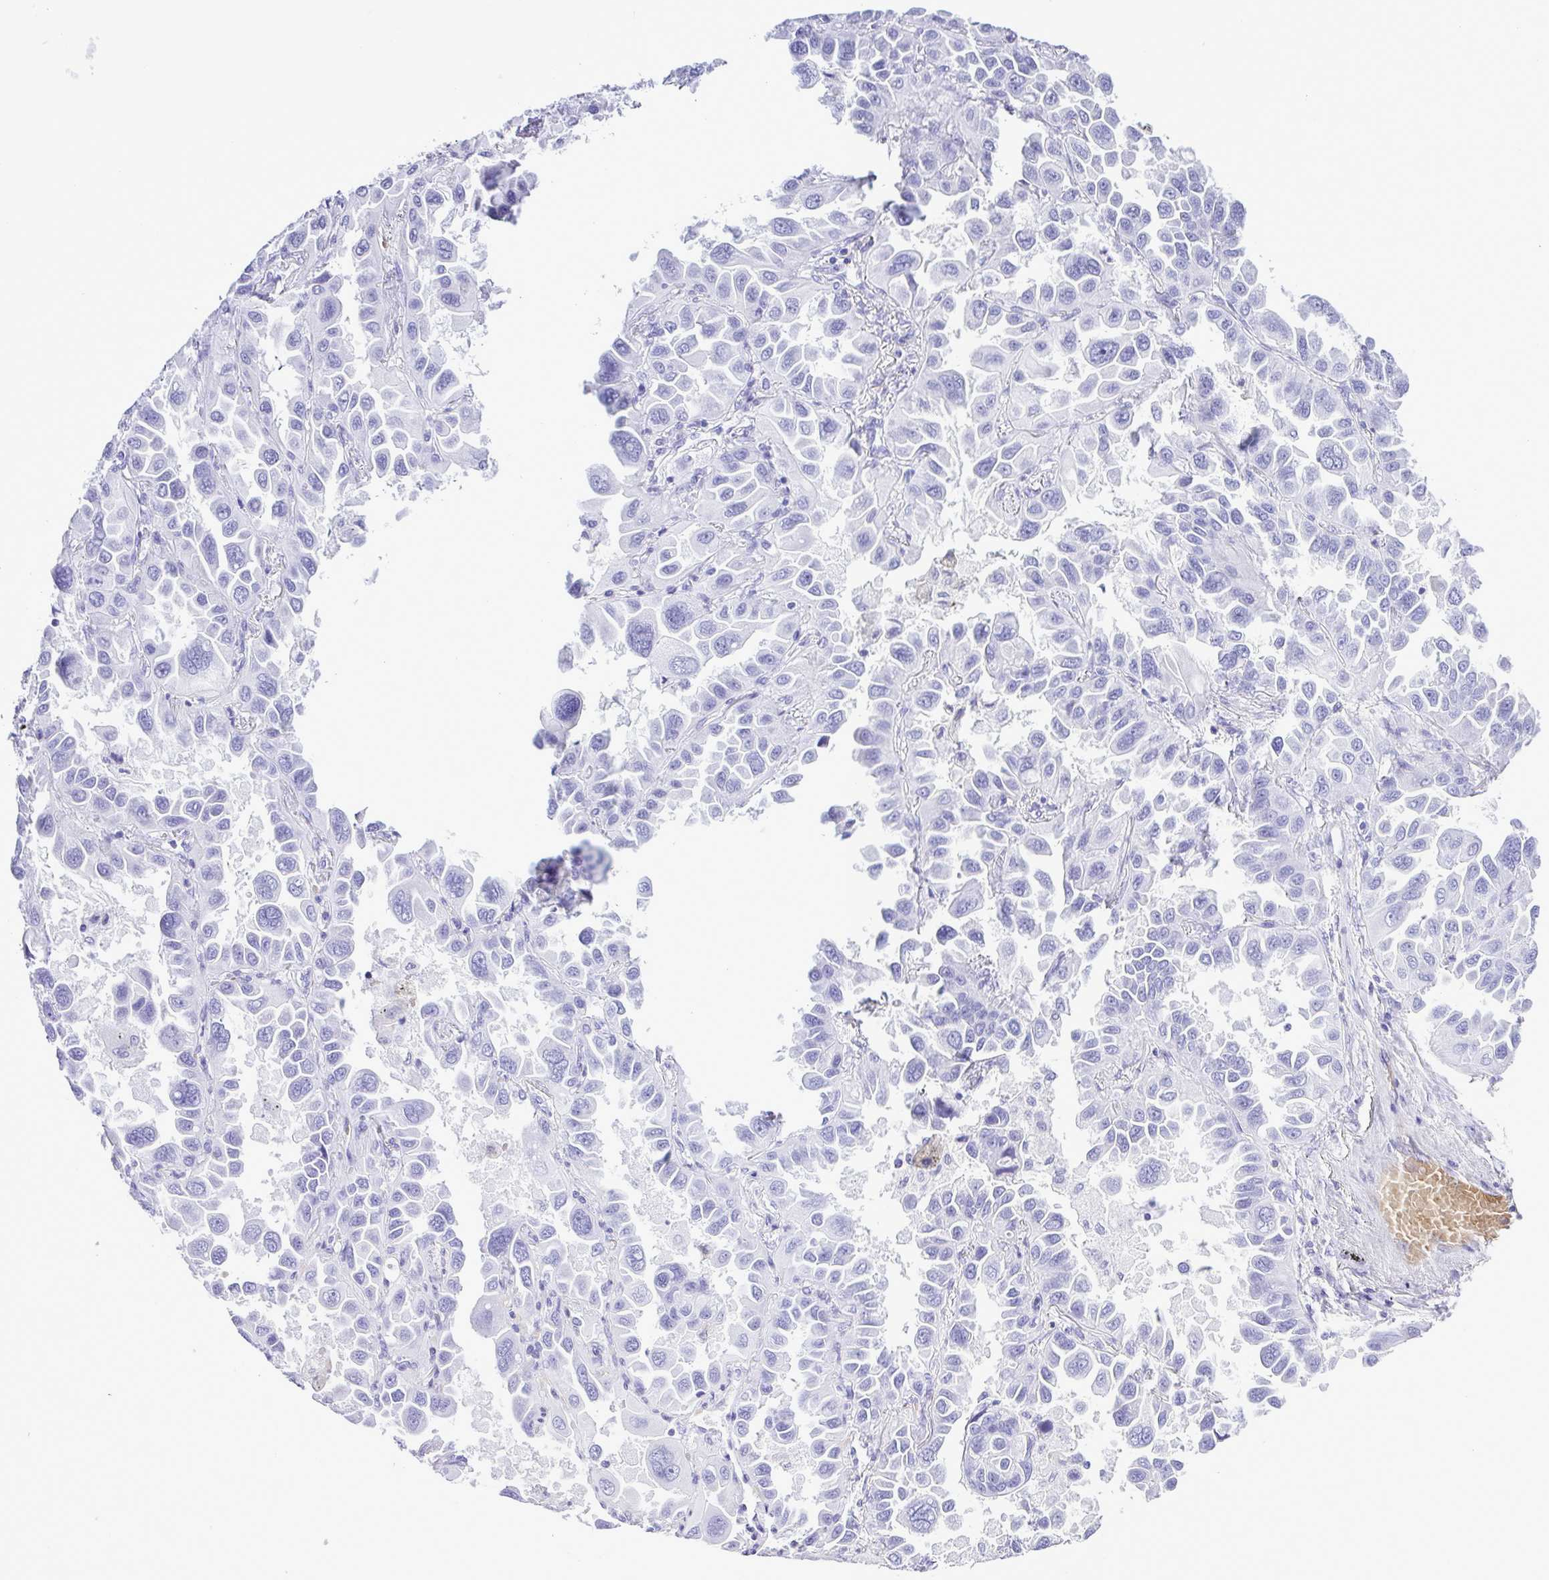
{"staining": {"intensity": "negative", "quantity": "none", "location": "none"}, "tissue": "lung cancer", "cell_type": "Tumor cells", "image_type": "cancer", "snomed": [{"axis": "morphology", "description": "Adenocarcinoma, NOS"}, {"axis": "topography", "description": "Lung"}], "caption": "Adenocarcinoma (lung) was stained to show a protein in brown. There is no significant expression in tumor cells.", "gene": "SYT1", "patient": {"sex": "male", "age": 64}}